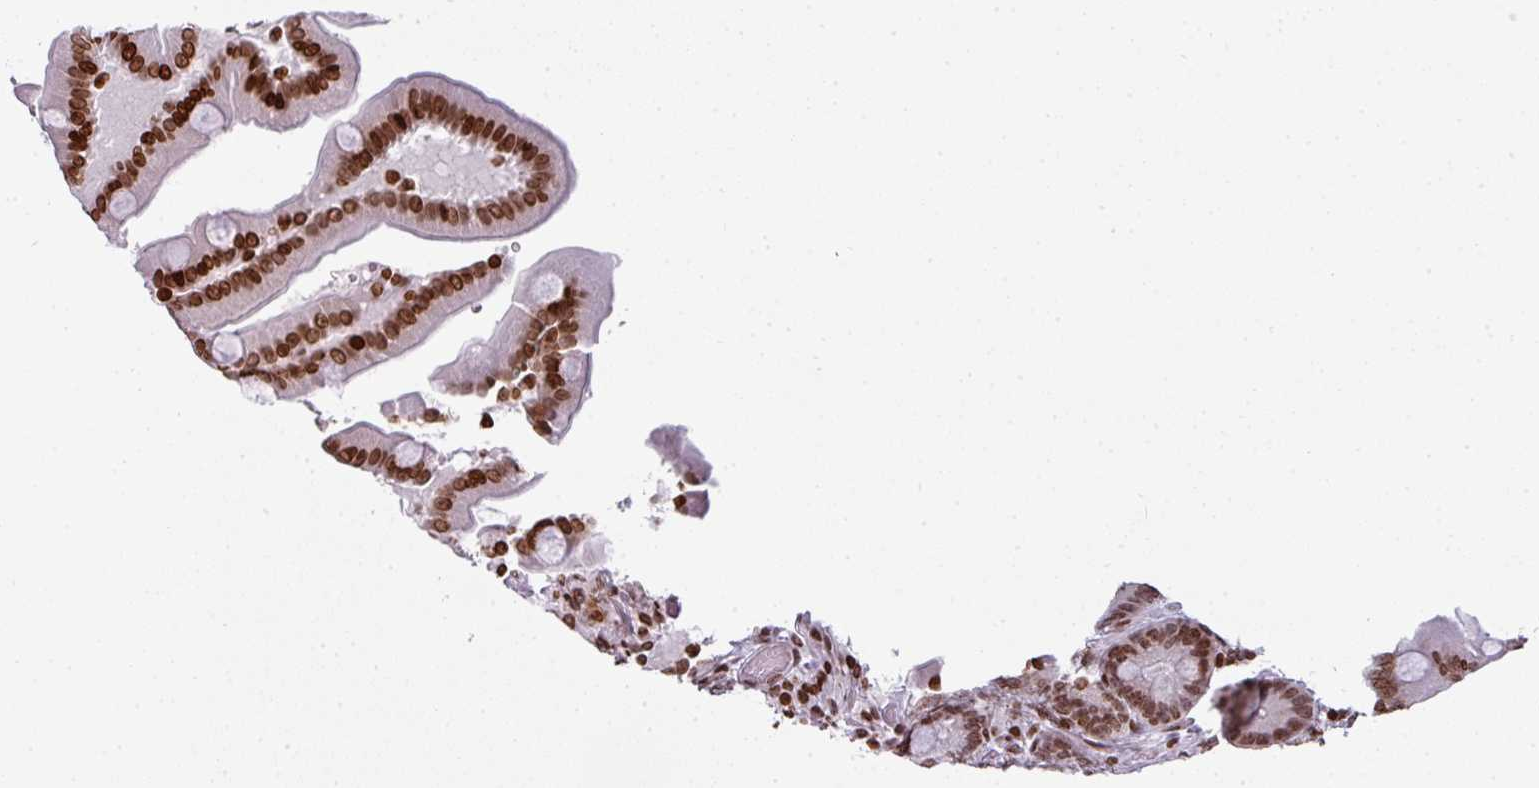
{"staining": {"intensity": "strong", "quantity": ">75%", "location": "nuclear"}, "tissue": "duodenum", "cell_type": "Glandular cells", "image_type": "normal", "snomed": [{"axis": "morphology", "description": "Normal tissue, NOS"}, {"axis": "topography", "description": "Duodenum"}], "caption": "A brown stain shows strong nuclear positivity of a protein in glandular cells of normal duodenum.", "gene": "RASL11A", "patient": {"sex": "female", "age": 62}}